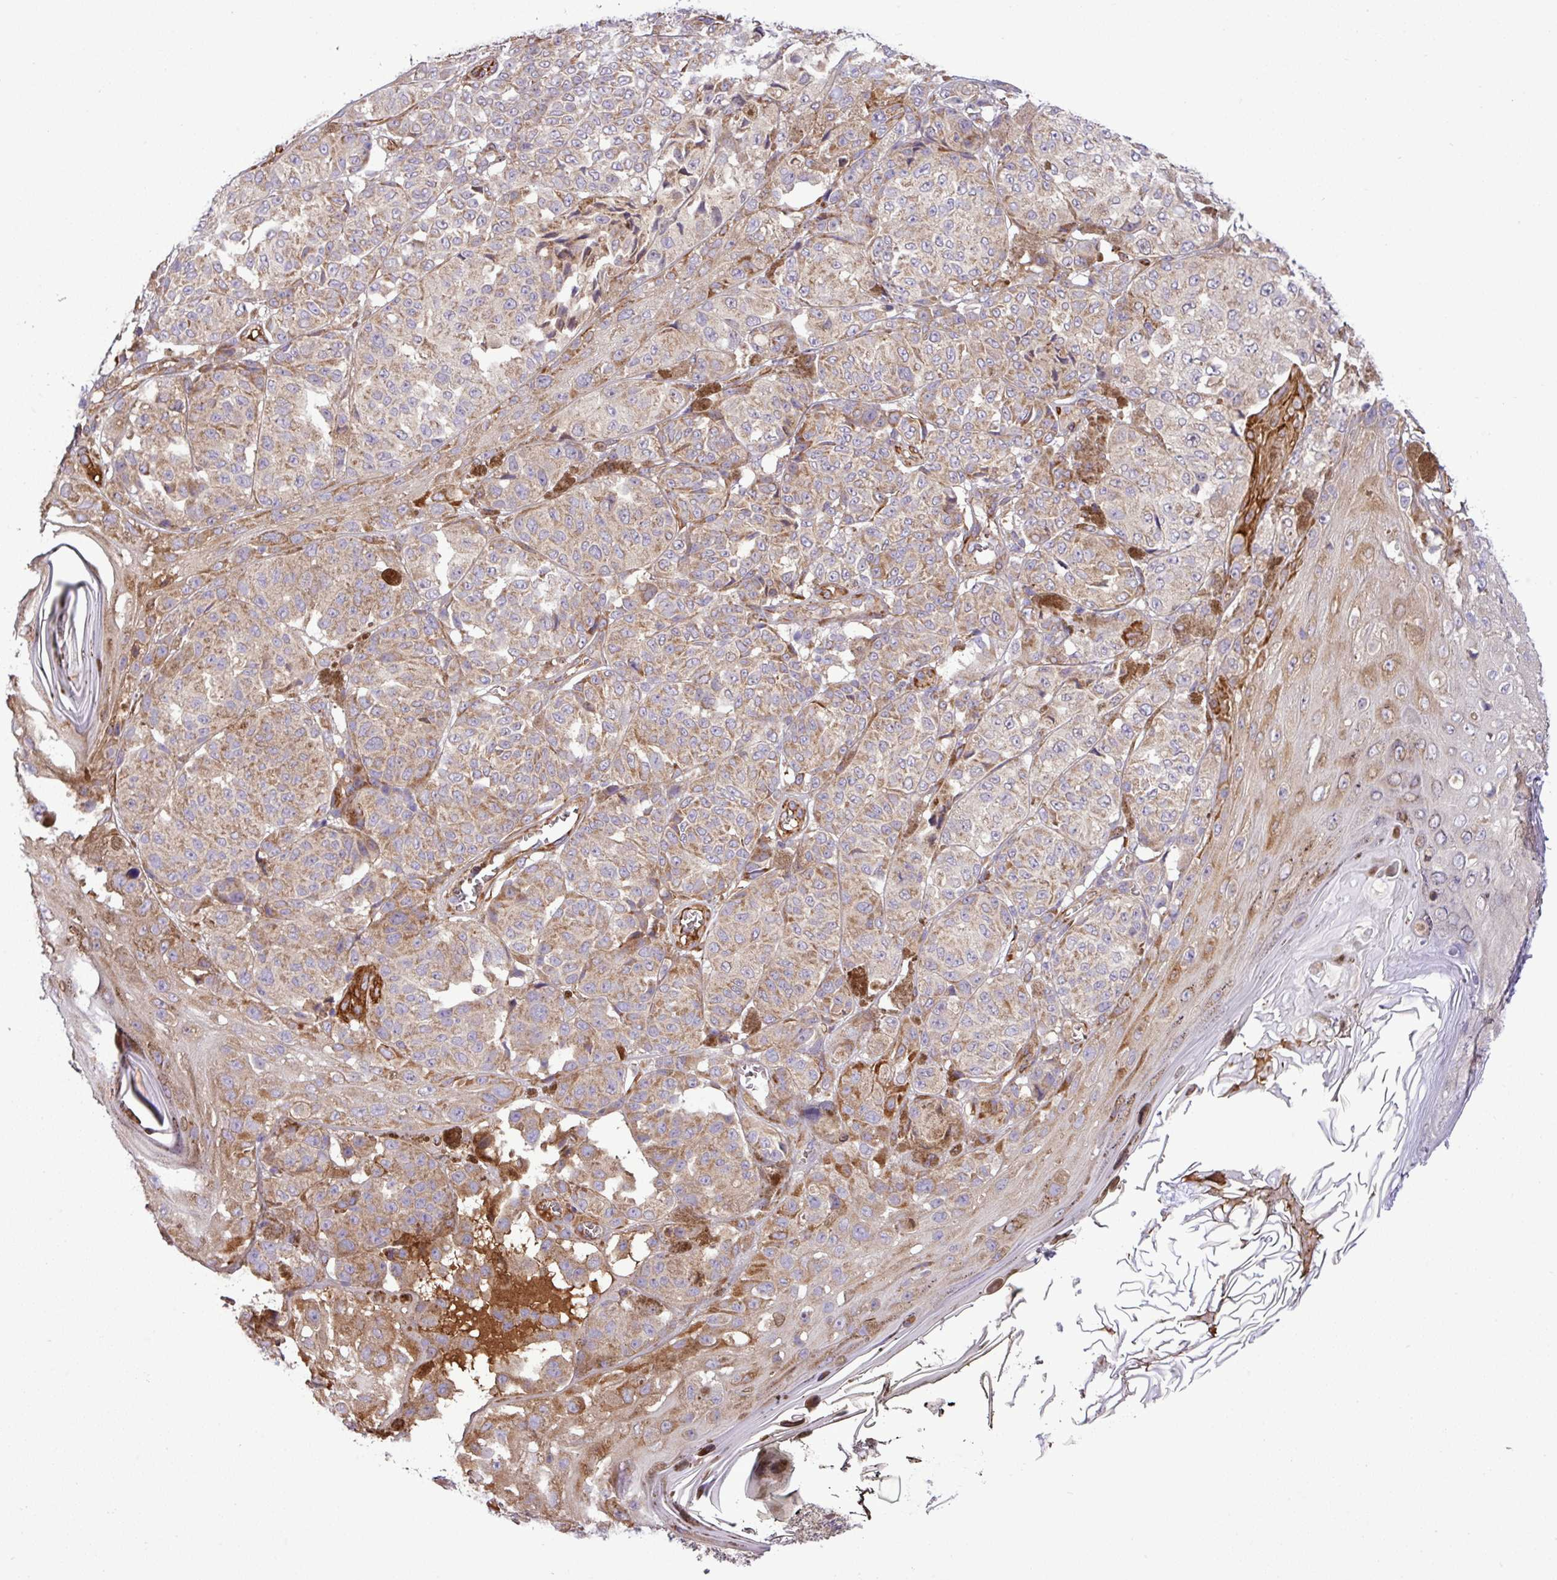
{"staining": {"intensity": "moderate", "quantity": ">75%", "location": "cytoplasmic/membranous"}, "tissue": "melanoma", "cell_type": "Tumor cells", "image_type": "cancer", "snomed": [{"axis": "morphology", "description": "Malignant melanoma, NOS"}, {"axis": "topography", "description": "Skin"}], "caption": "Immunohistochemistry micrograph of neoplastic tissue: human melanoma stained using immunohistochemistry (IHC) shows medium levels of moderate protein expression localized specifically in the cytoplasmic/membranous of tumor cells, appearing as a cytoplasmic/membranous brown color.", "gene": "CWH43", "patient": {"sex": "male", "age": 42}}